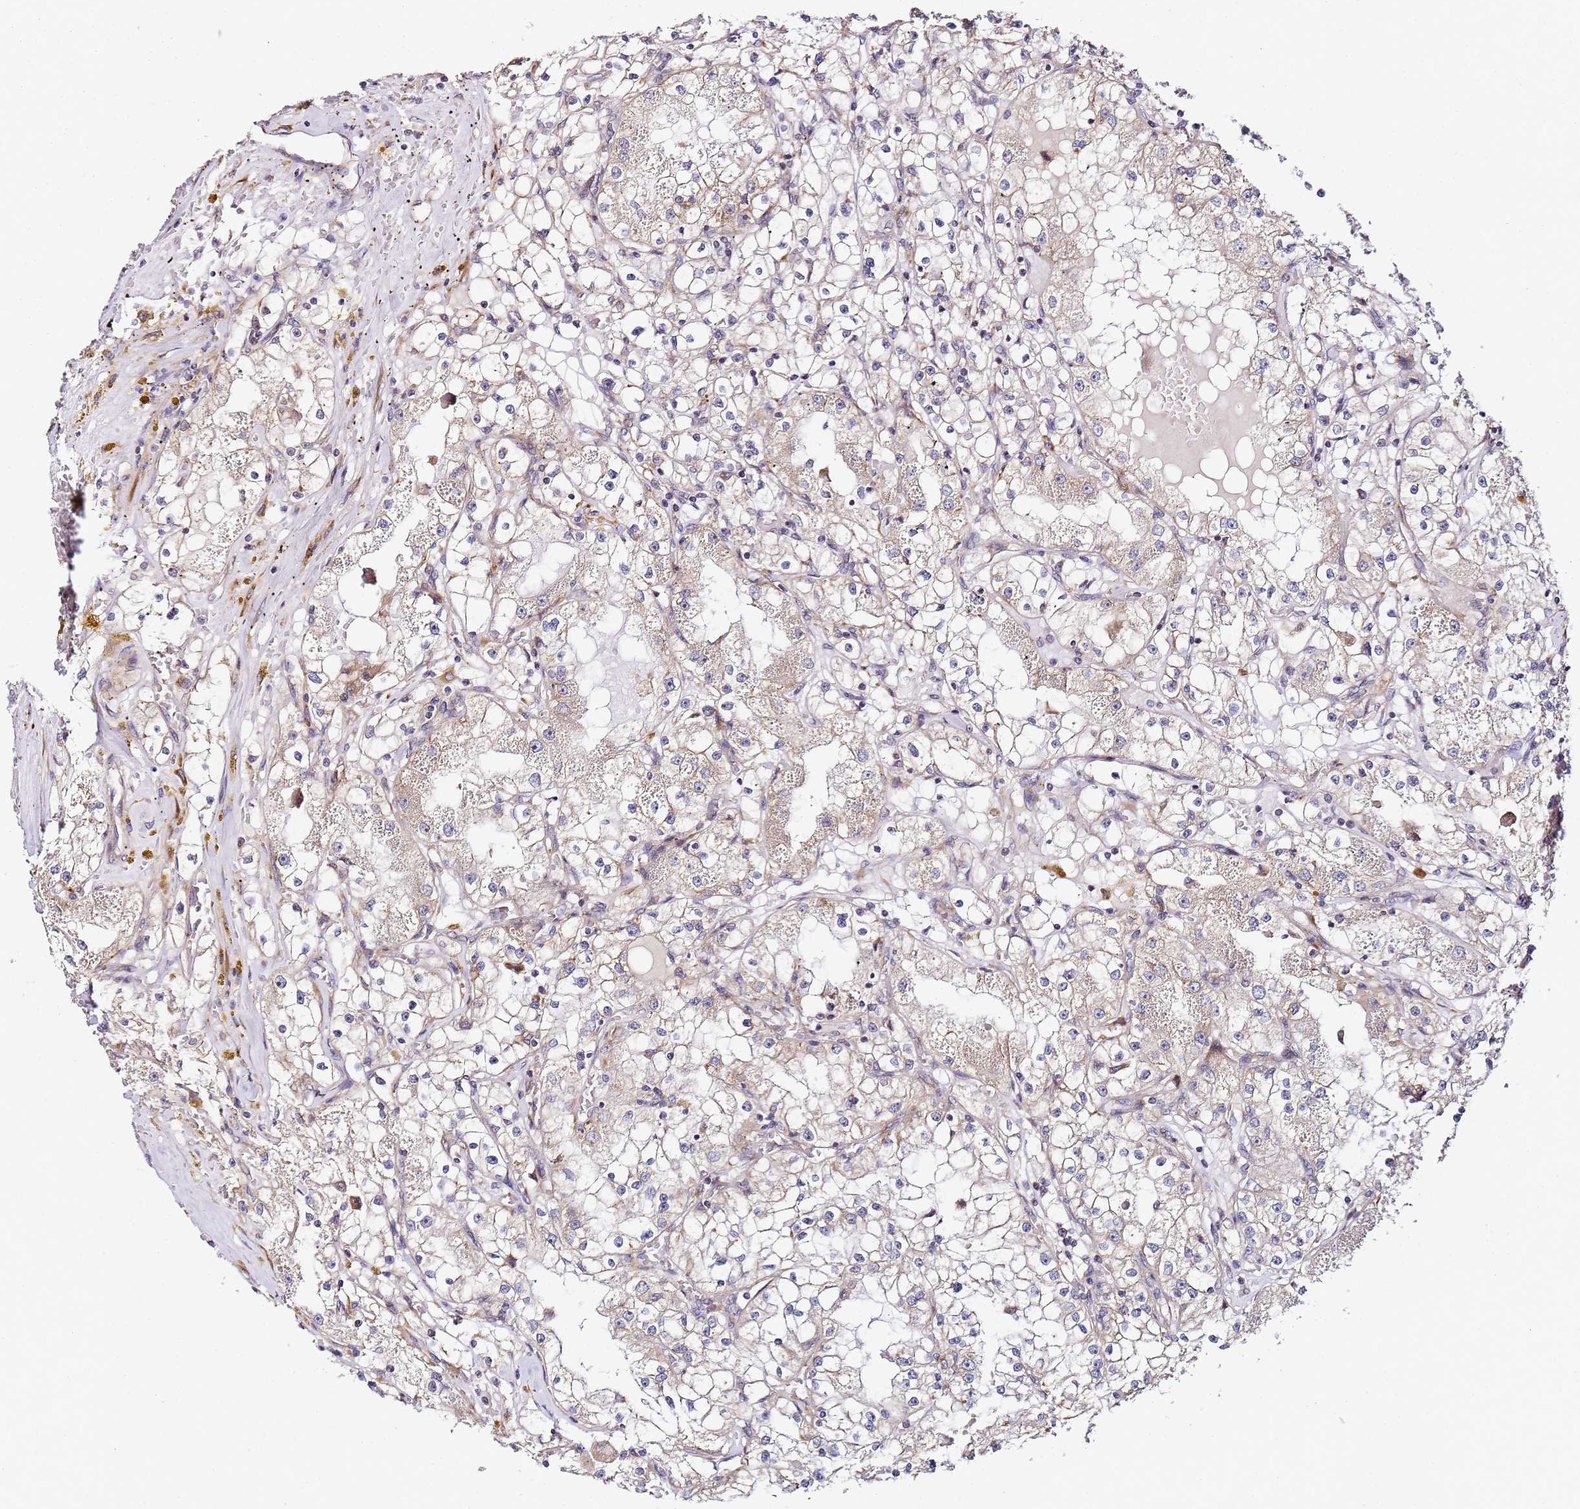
{"staining": {"intensity": "negative", "quantity": "none", "location": "none"}, "tissue": "renal cancer", "cell_type": "Tumor cells", "image_type": "cancer", "snomed": [{"axis": "morphology", "description": "Adenocarcinoma, NOS"}, {"axis": "topography", "description": "Kidney"}], "caption": "Tumor cells are negative for brown protein staining in adenocarcinoma (renal).", "gene": "RPL13A", "patient": {"sex": "male", "age": 56}}